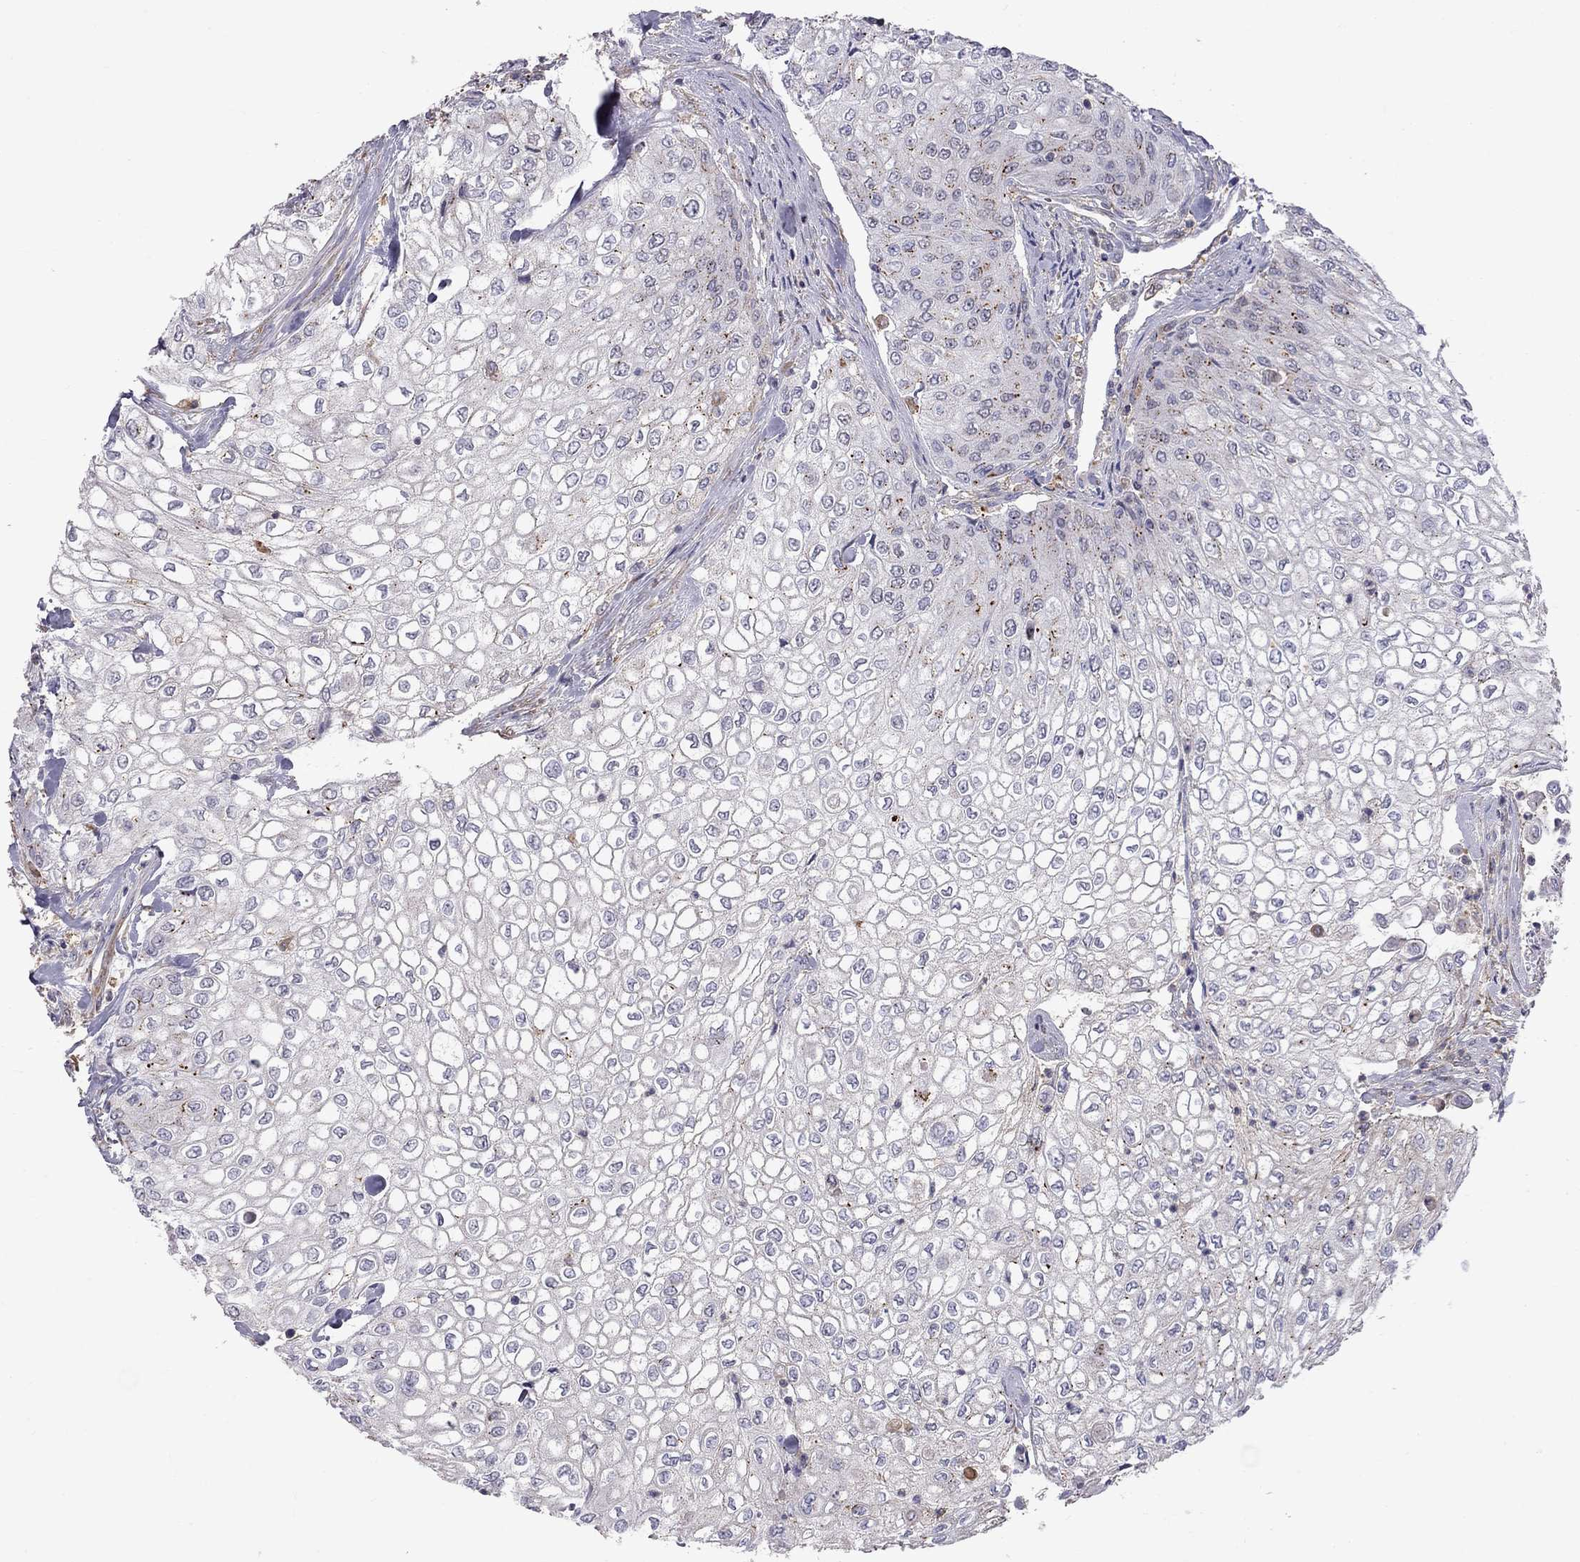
{"staining": {"intensity": "negative", "quantity": "none", "location": "none"}, "tissue": "urothelial cancer", "cell_type": "Tumor cells", "image_type": "cancer", "snomed": [{"axis": "morphology", "description": "Urothelial carcinoma, High grade"}, {"axis": "topography", "description": "Urinary bladder"}], "caption": "This is an immunohistochemistry micrograph of high-grade urothelial carcinoma. There is no positivity in tumor cells.", "gene": "EIF4E3", "patient": {"sex": "male", "age": 62}}